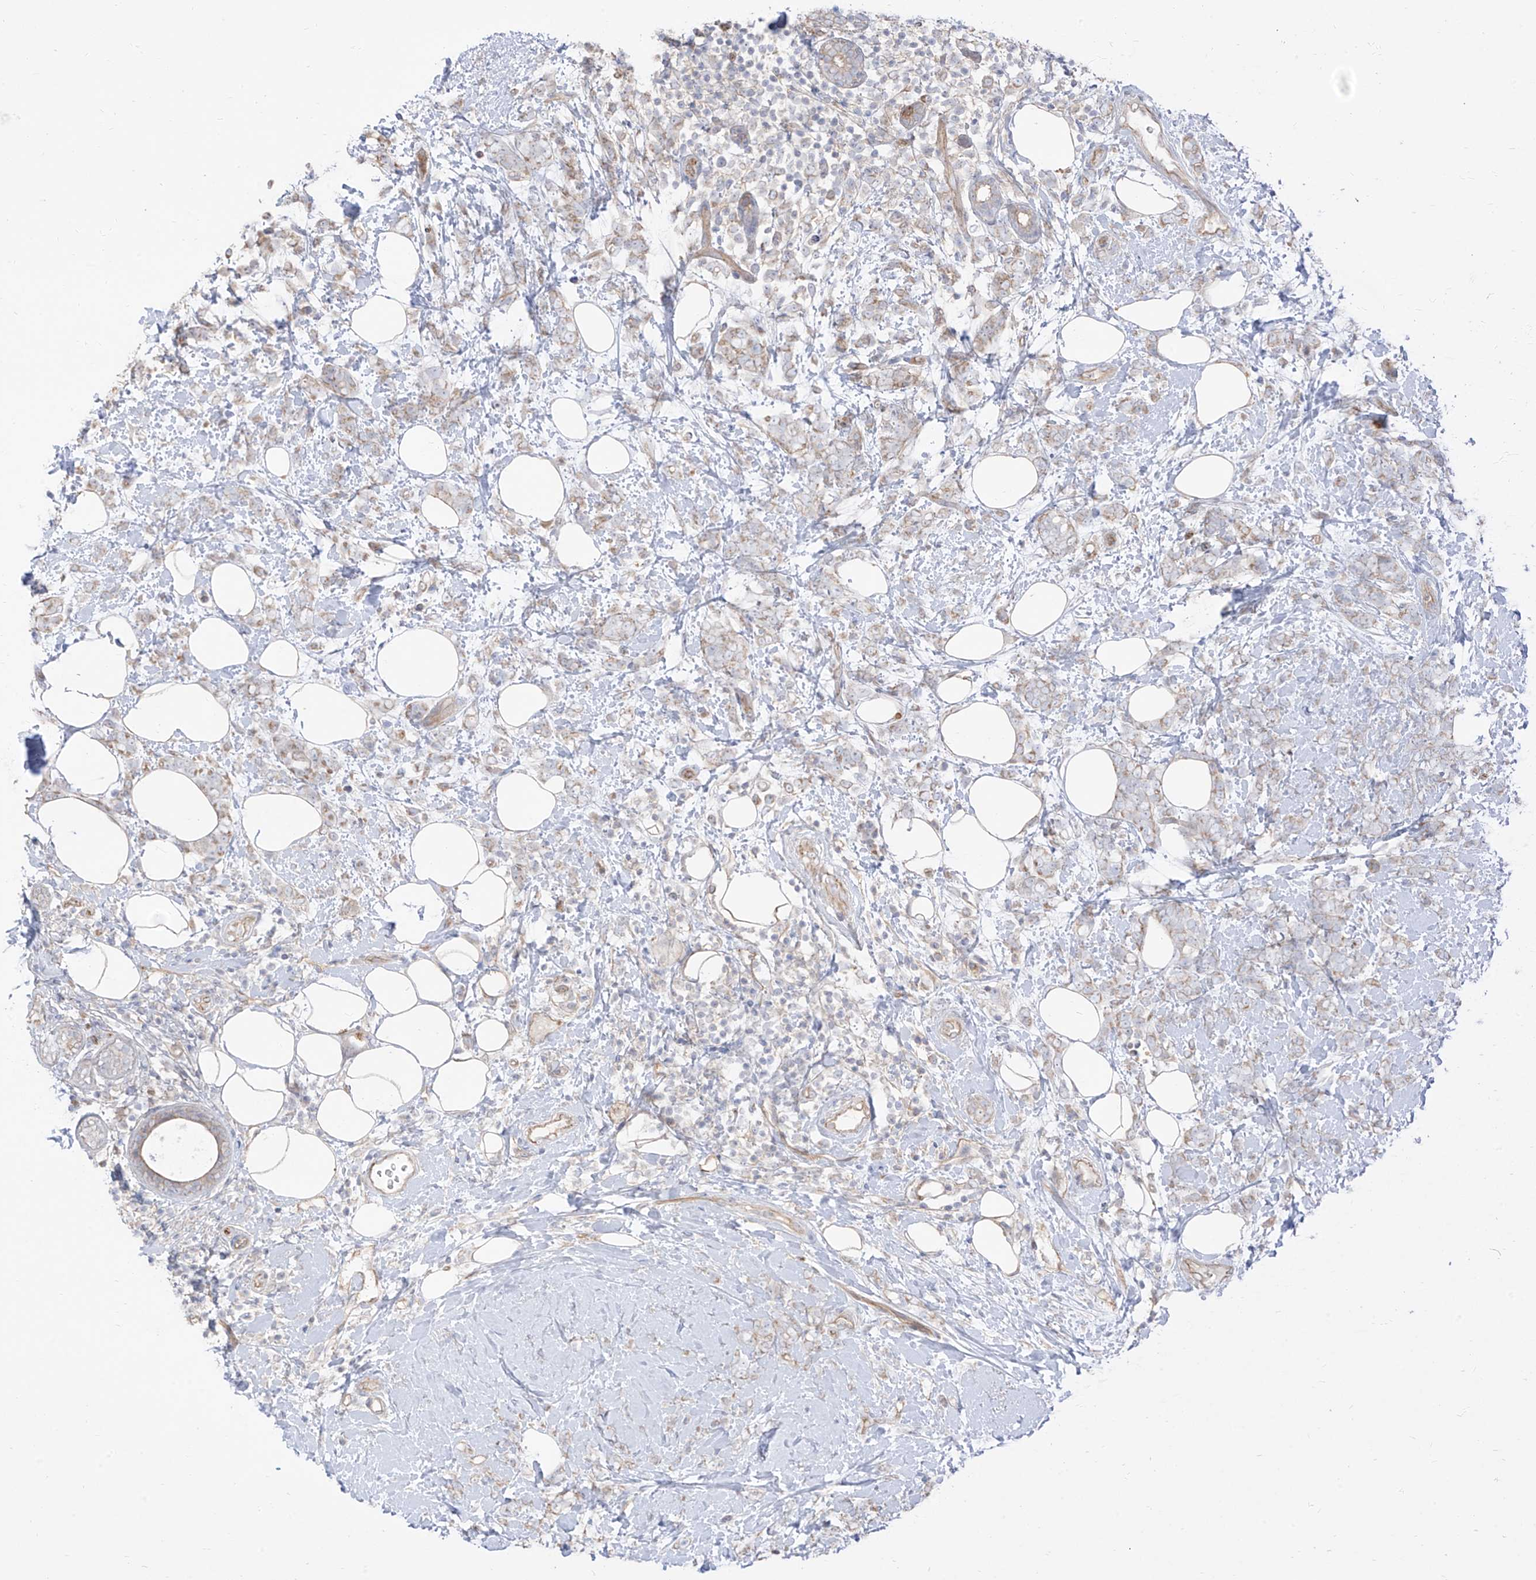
{"staining": {"intensity": "weak", "quantity": "<25%", "location": "cytoplasmic/membranous"}, "tissue": "breast cancer", "cell_type": "Tumor cells", "image_type": "cancer", "snomed": [{"axis": "morphology", "description": "Lobular carcinoma"}, {"axis": "topography", "description": "Breast"}], "caption": "An image of human breast lobular carcinoma is negative for staining in tumor cells.", "gene": "EPHX4", "patient": {"sex": "female", "age": 58}}